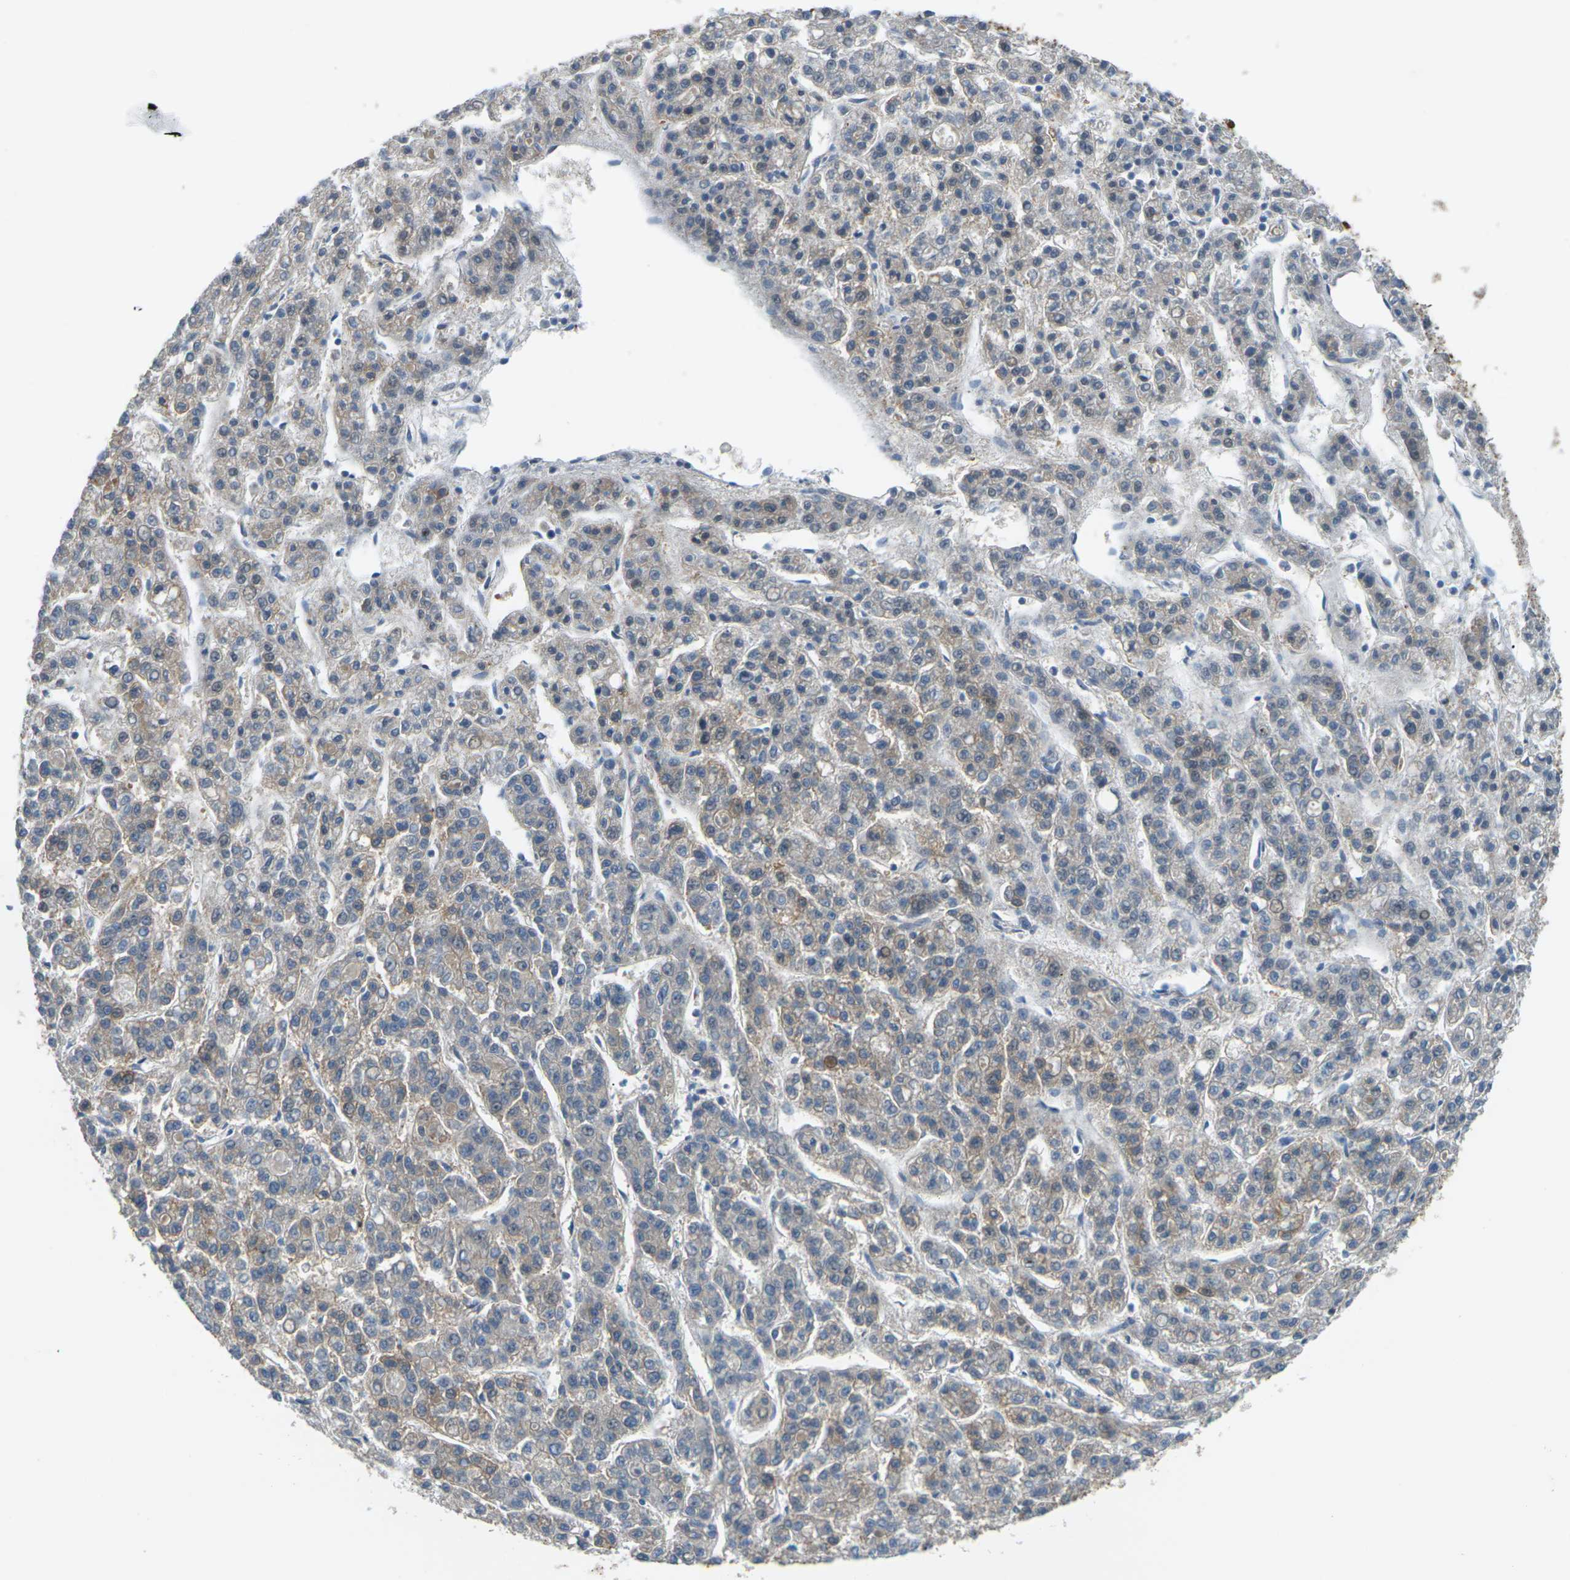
{"staining": {"intensity": "weak", "quantity": "25%-75%", "location": "cytoplasmic/membranous"}, "tissue": "liver cancer", "cell_type": "Tumor cells", "image_type": "cancer", "snomed": [{"axis": "morphology", "description": "Carcinoma, Hepatocellular, NOS"}, {"axis": "topography", "description": "Liver"}], "caption": "Immunohistochemistry histopathology image of hepatocellular carcinoma (liver) stained for a protein (brown), which reveals low levels of weak cytoplasmic/membranous staining in approximately 25%-75% of tumor cells.", "gene": "SLC13A3", "patient": {"sex": "male", "age": 70}}